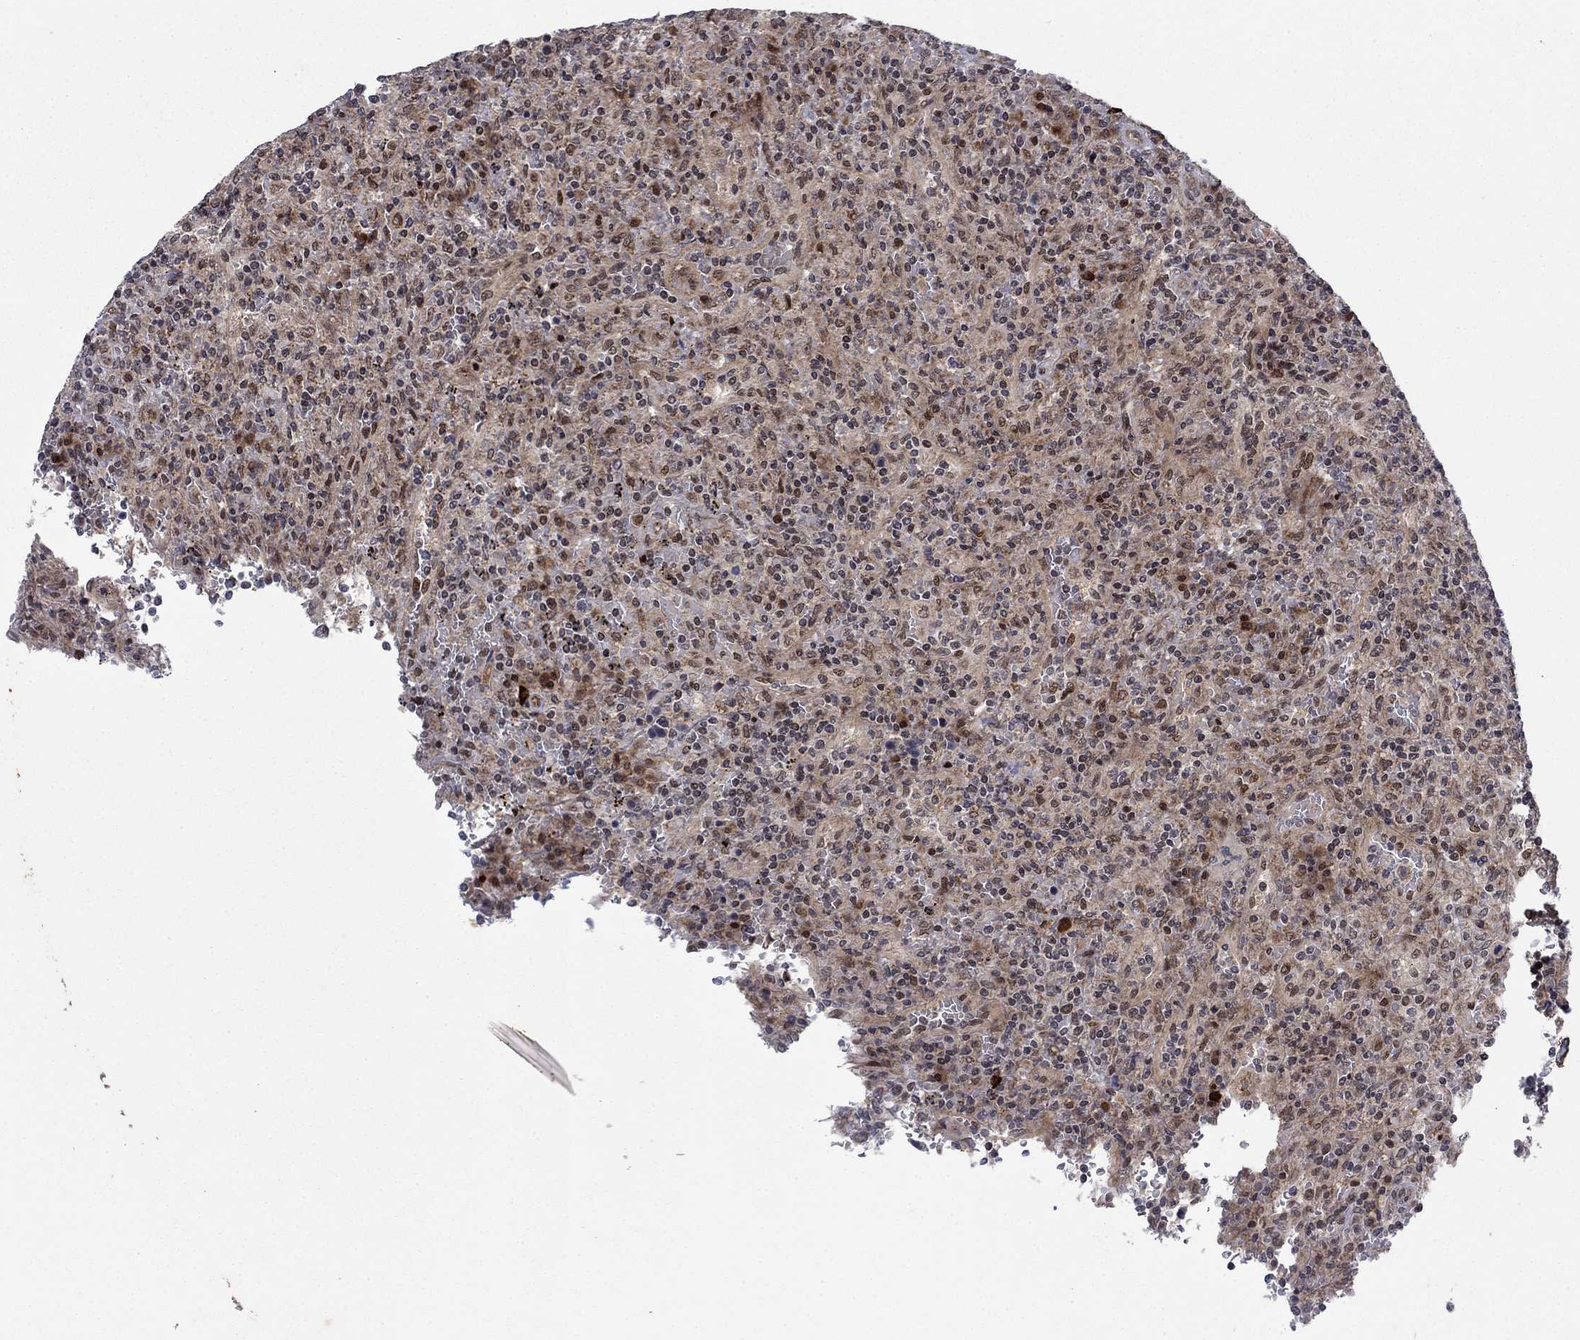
{"staining": {"intensity": "strong", "quantity": "<25%", "location": "cytoplasmic/membranous,nuclear"}, "tissue": "lymphoma", "cell_type": "Tumor cells", "image_type": "cancer", "snomed": [{"axis": "morphology", "description": "Malignant lymphoma, non-Hodgkin's type, Low grade"}, {"axis": "topography", "description": "Spleen"}], "caption": "This histopathology image exhibits immunohistochemistry staining of lymphoma, with medium strong cytoplasmic/membranous and nuclear positivity in approximately <25% of tumor cells.", "gene": "PRICKLE4", "patient": {"sex": "male", "age": 62}}